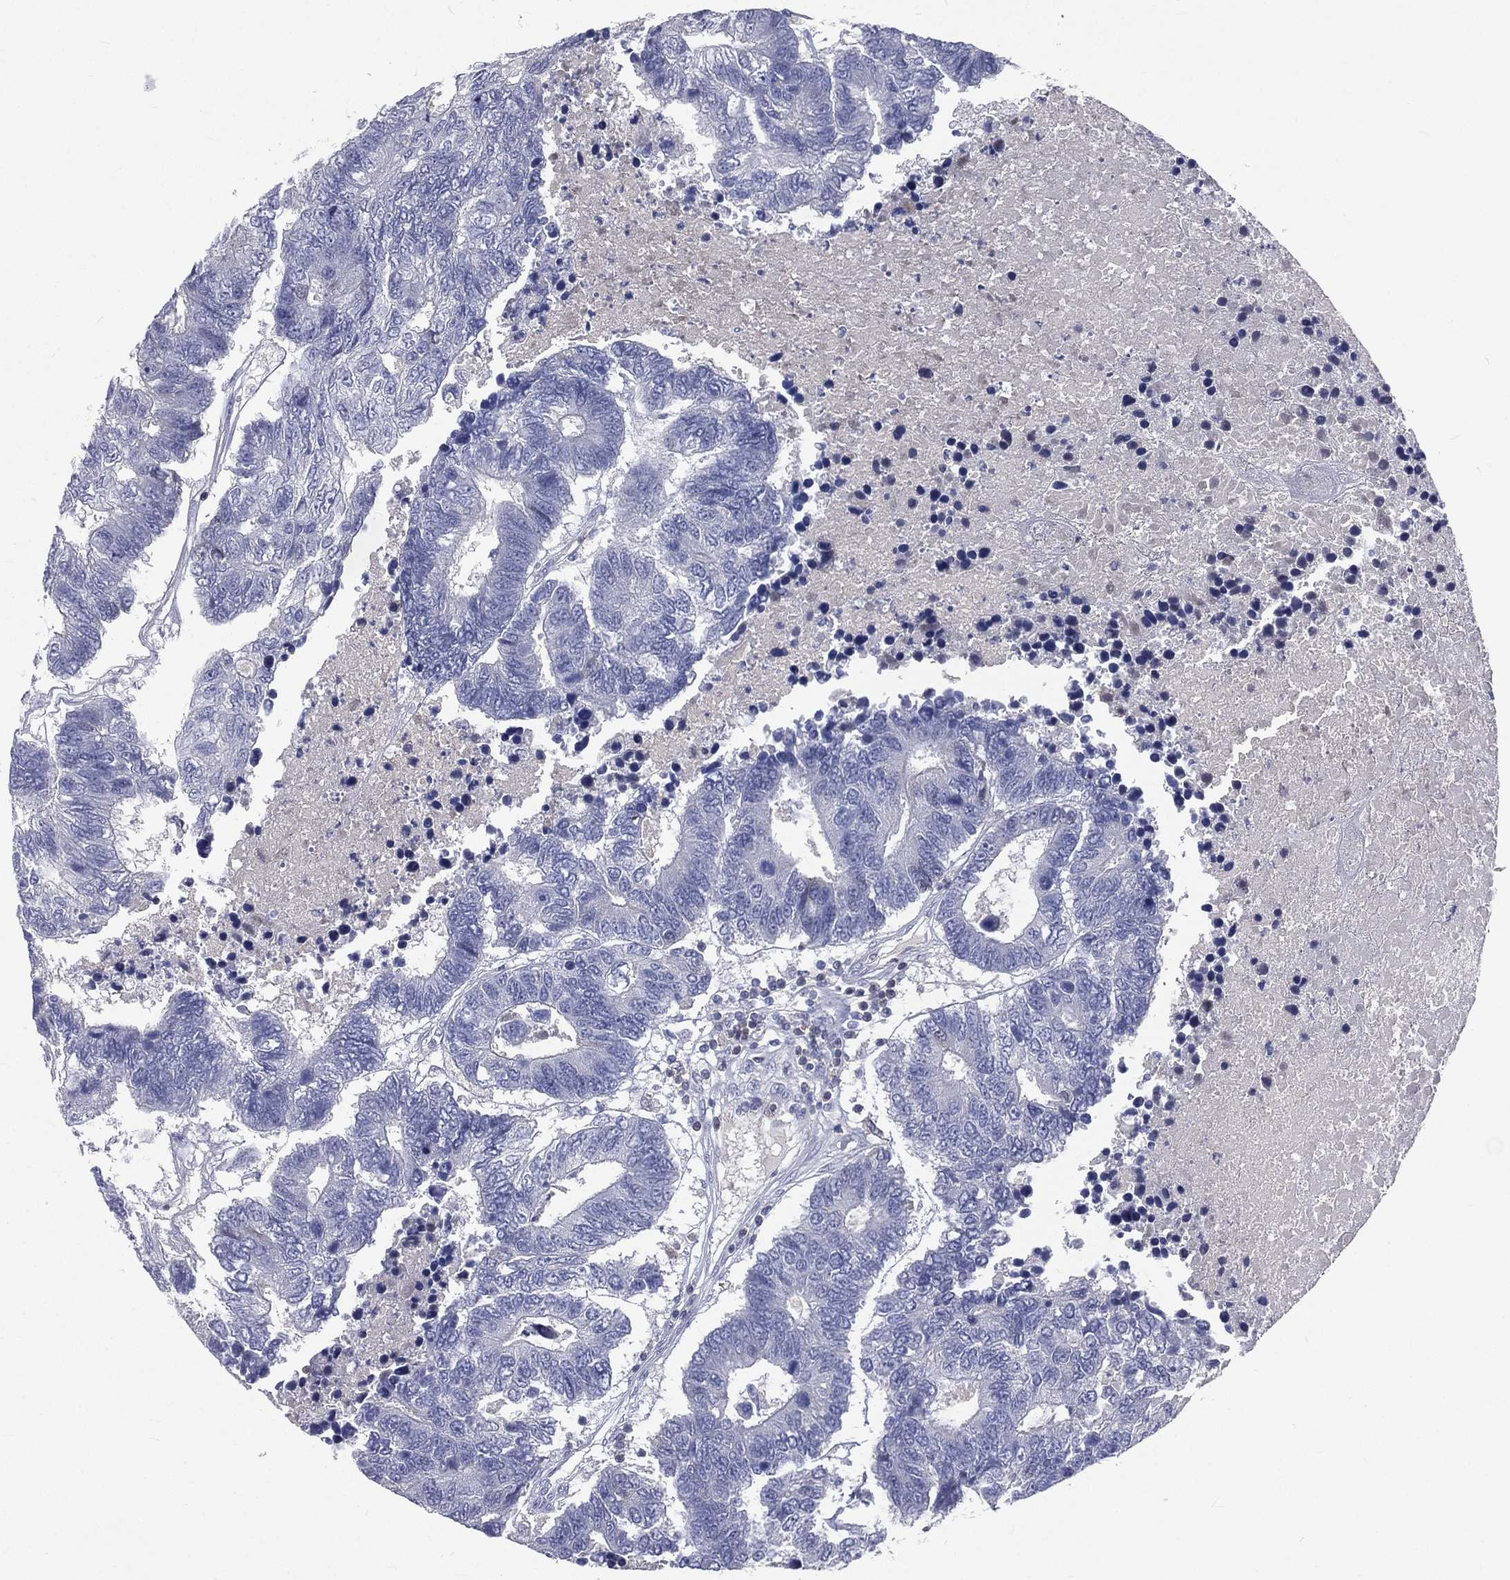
{"staining": {"intensity": "negative", "quantity": "none", "location": "none"}, "tissue": "colorectal cancer", "cell_type": "Tumor cells", "image_type": "cancer", "snomed": [{"axis": "morphology", "description": "Adenocarcinoma, NOS"}, {"axis": "topography", "description": "Colon"}], "caption": "DAB (3,3'-diaminobenzidine) immunohistochemical staining of colorectal adenocarcinoma demonstrates no significant staining in tumor cells.", "gene": "CD3D", "patient": {"sex": "female", "age": 48}}